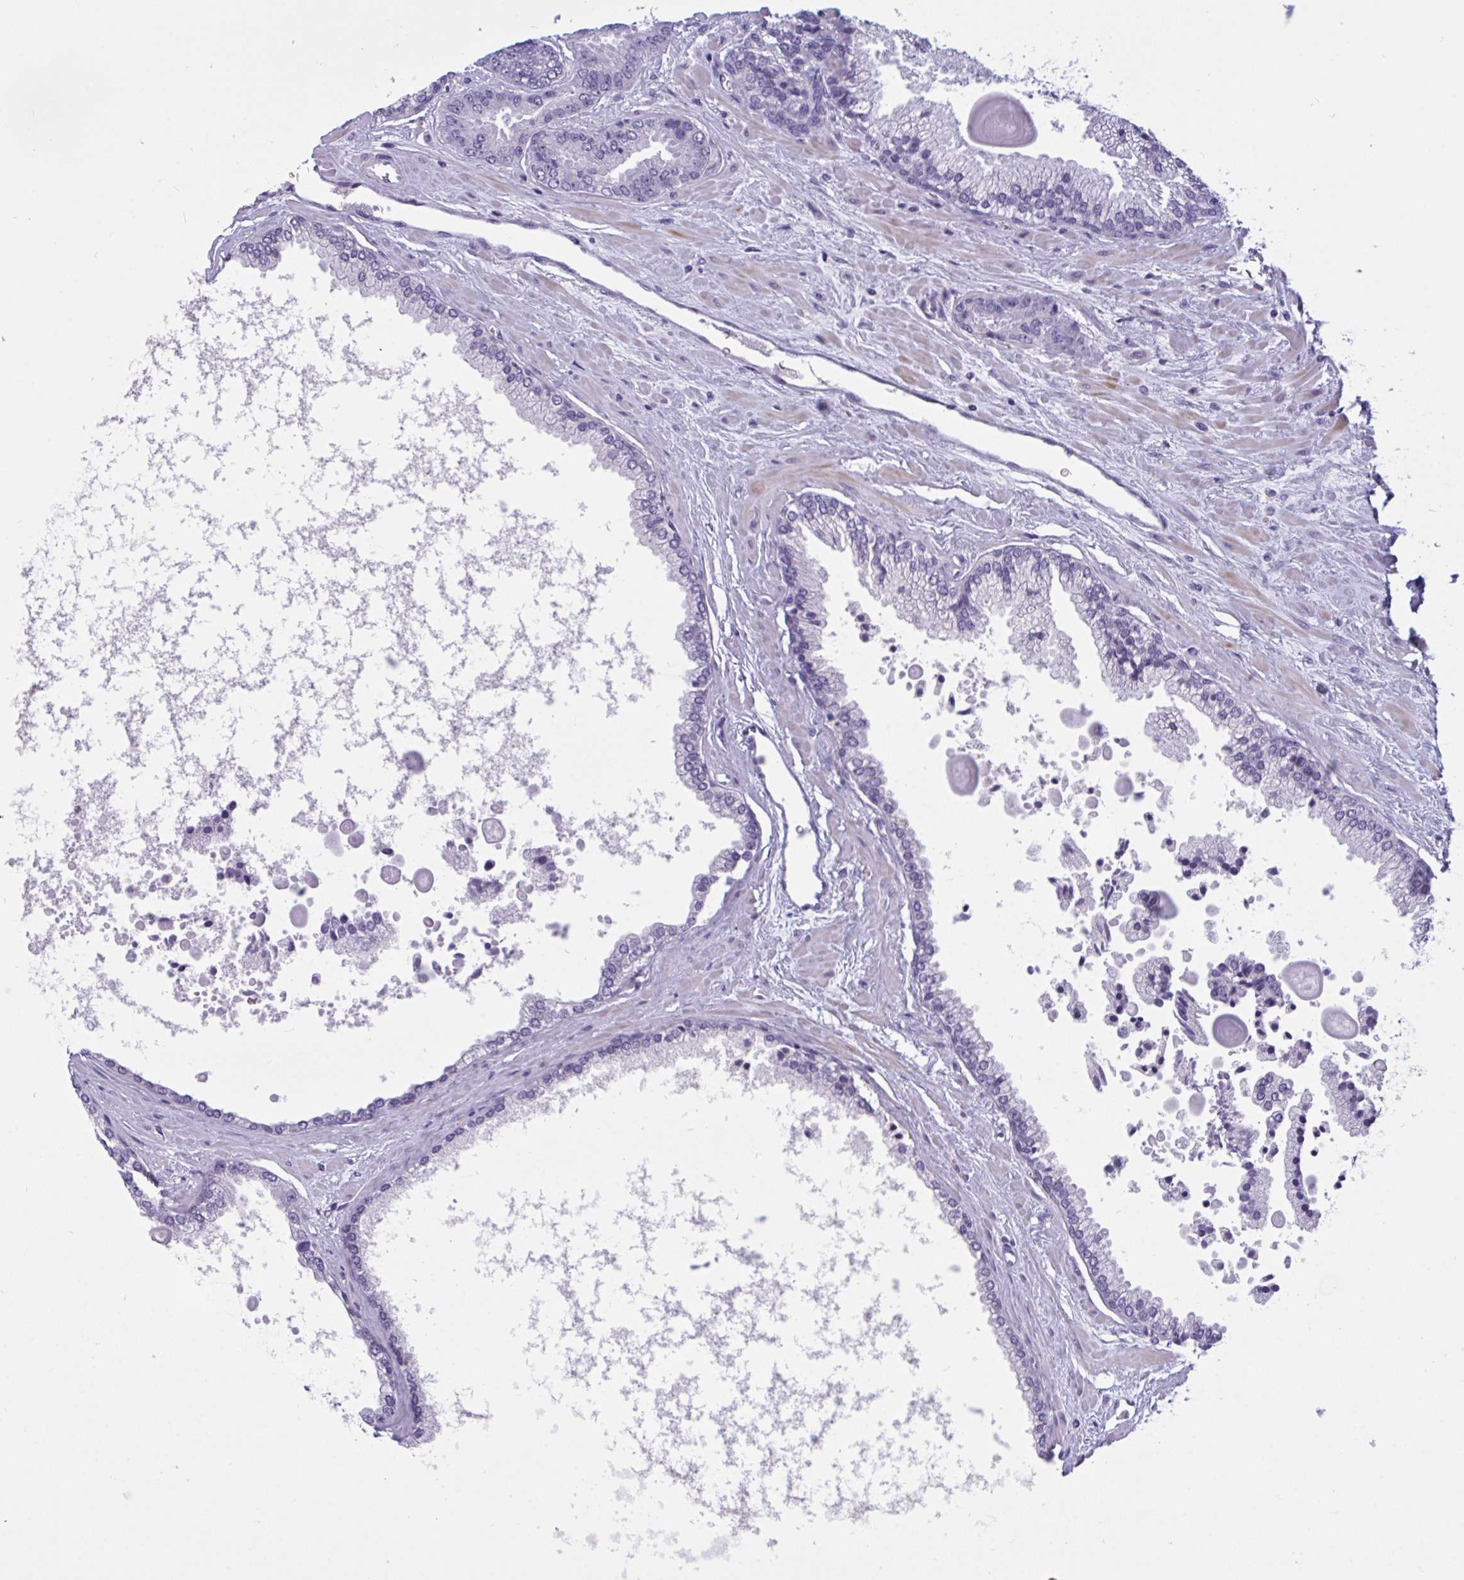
{"staining": {"intensity": "negative", "quantity": "none", "location": "none"}, "tissue": "prostate cancer", "cell_type": "Tumor cells", "image_type": "cancer", "snomed": [{"axis": "morphology", "description": "Adenocarcinoma, Low grade"}, {"axis": "topography", "description": "Prostate"}], "caption": "Tumor cells are negative for brown protein staining in prostate cancer.", "gene": "OXLD1", "patient": {"sex": "male", "age": 67}}